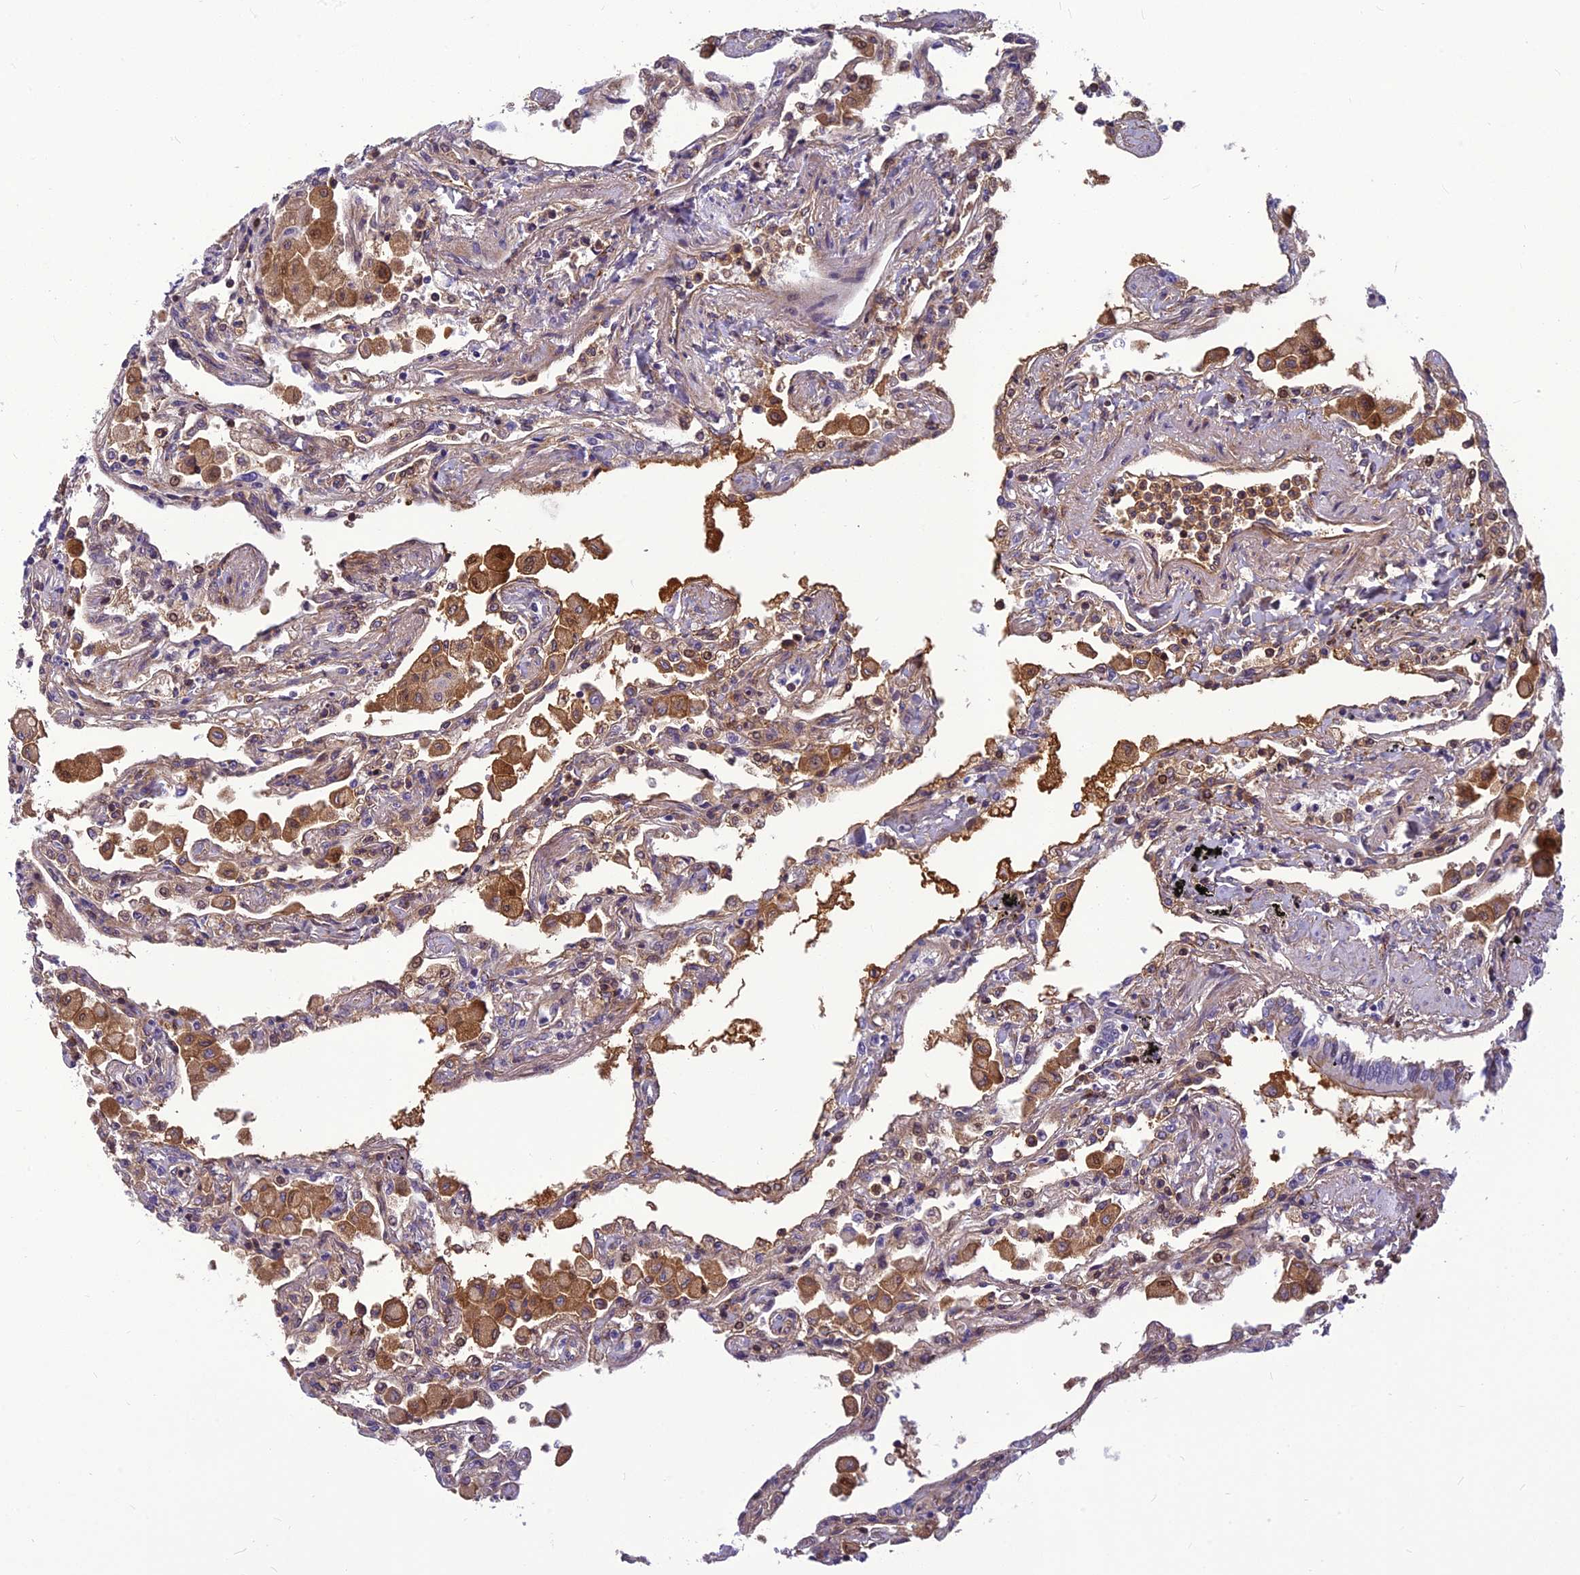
{"staining": {"intensity": "weak", "quantity": "<25%", "location": "cytoplasmic/membranous"}, "tissue": "lung", "cell_type": "Alveolar cells", "image_type": "normal", "snomed": [{"axis": "morphology", "description": "Normal tissue, NOS"}, {"axis": "topography", "description": "Bronchus"}, {"axis": "topography", "description": "Lung"}], "caption": "A histopathology image of lung stained for a protein demonstrates no brown staining in alveolar cells.", "gene": "CLEC11A", "patient": {"sex": "female", "age": 49}}